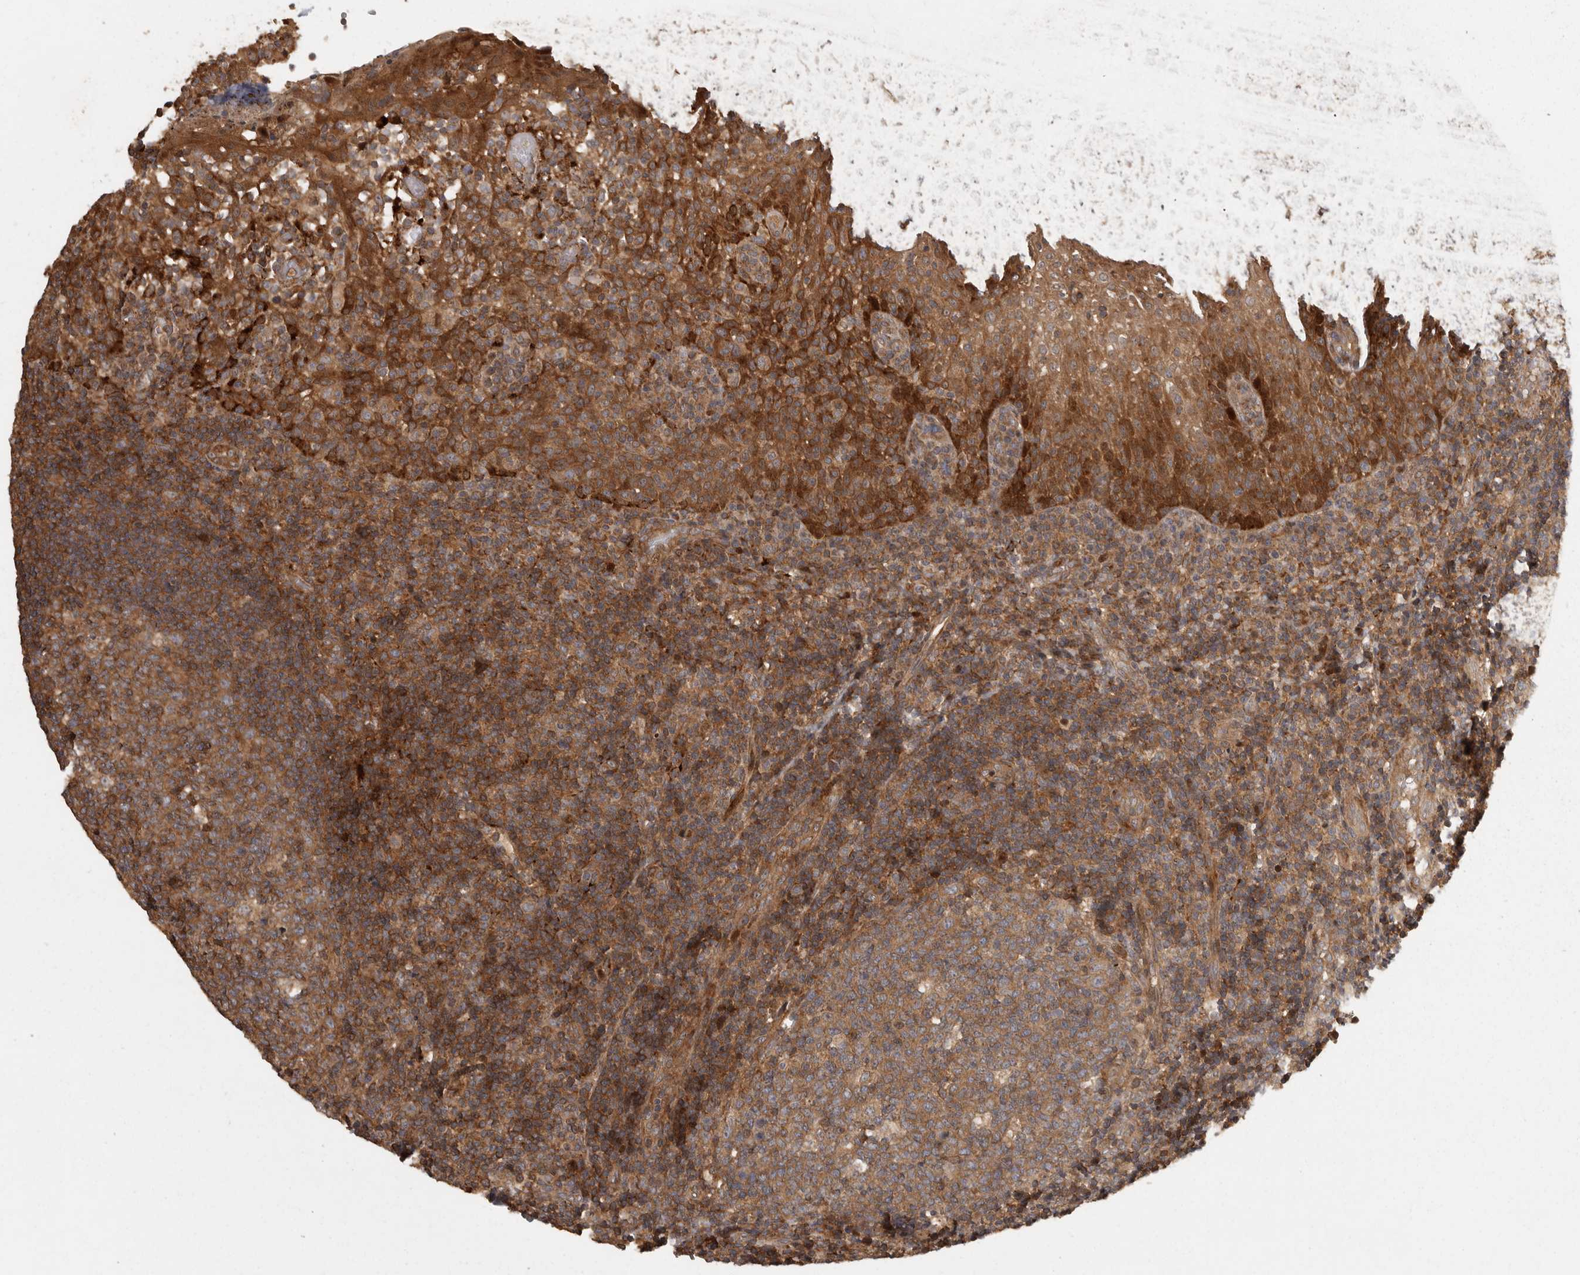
{"staining": {"intensity": "moderate", "quantity": ">75%", "location": "cytoplasmic/membranous"}, "tissue": "tonsil", "cell_type": "Germinal center cells", "image_type": "normal", "snomed": [{"axis": "morphology", "description": "Normal tissue, NOS"}, {"axis": "topography", "description": "Tonsil"}], "caption": "DAB (3,3'-diaminobenzidine) immunohistochemical staining of unremarkable human tonsil shows moderate cytoplasmic/membranous protein positivity in approximately >75% of germinal center cells. (brown staining indicates protein expression, while blue staining denotes nuclei).", "gene": "SWT1", "patient": {"sex": "female", "age": 19}}